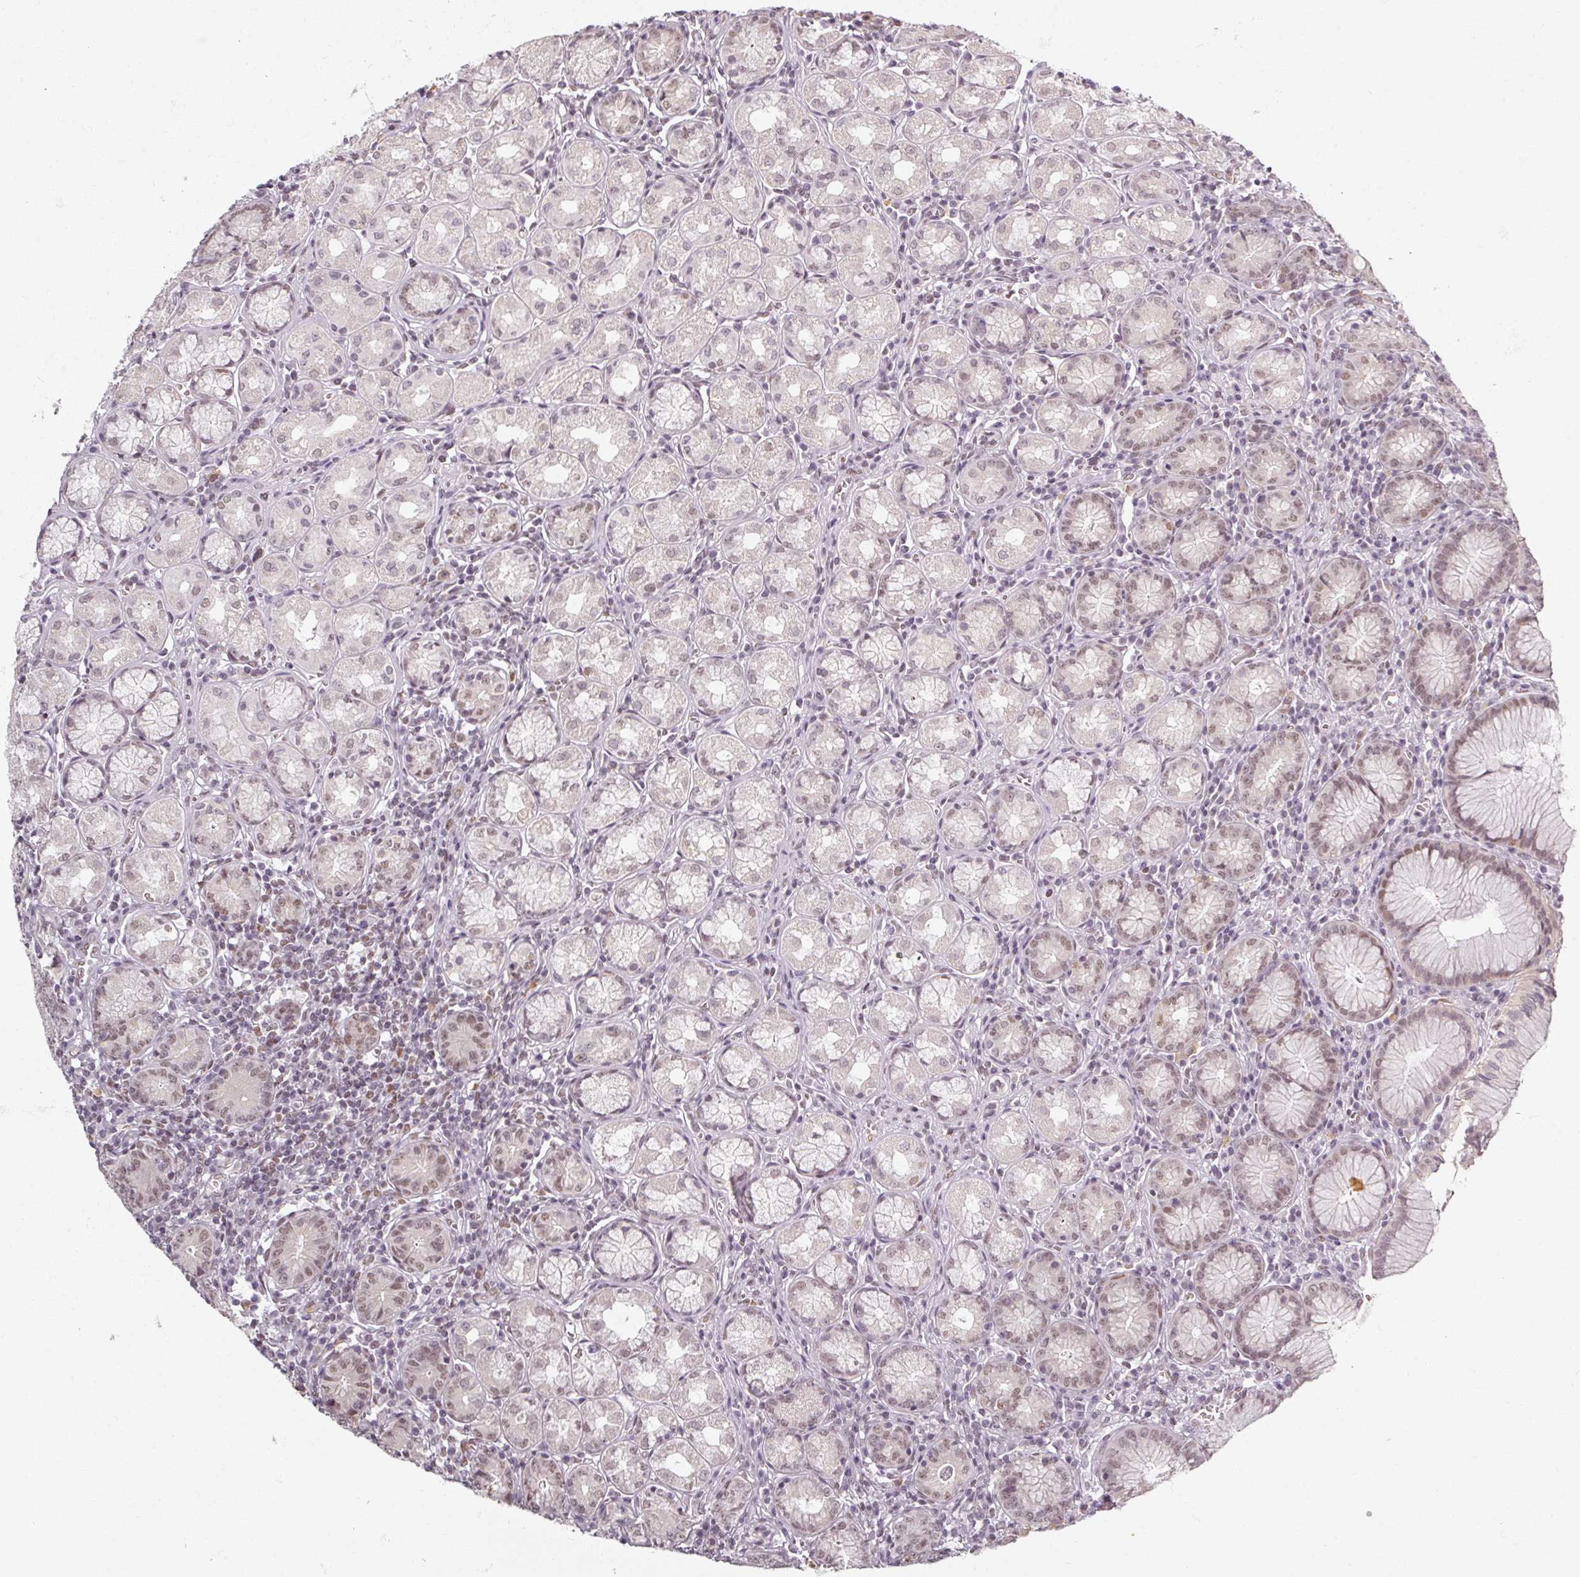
{"staining": {"intensity": "moderate", "quantity": "25%-75%", "location": "nuclear"}, "tissue": "stomach", "cell_type": "Glandular cells", "image_type": "normal", "snomed": [{"axis": "morphology", "description": "Normal tissue, NOS"}, {"axis": "topography", "description": "Stomach"}], "caption": "Immunohistochemical staining of normal stomach demonstrates moderate nuclear protein expression in about 25%-75% of glandular cells. The protein of interest is stained brown, and the nuclei are stained in blue (DAB IHC with brightfield microscopy, high magnification).", "gene": "RIPOR3", "patient": {"sex": "male", "age": 55}}